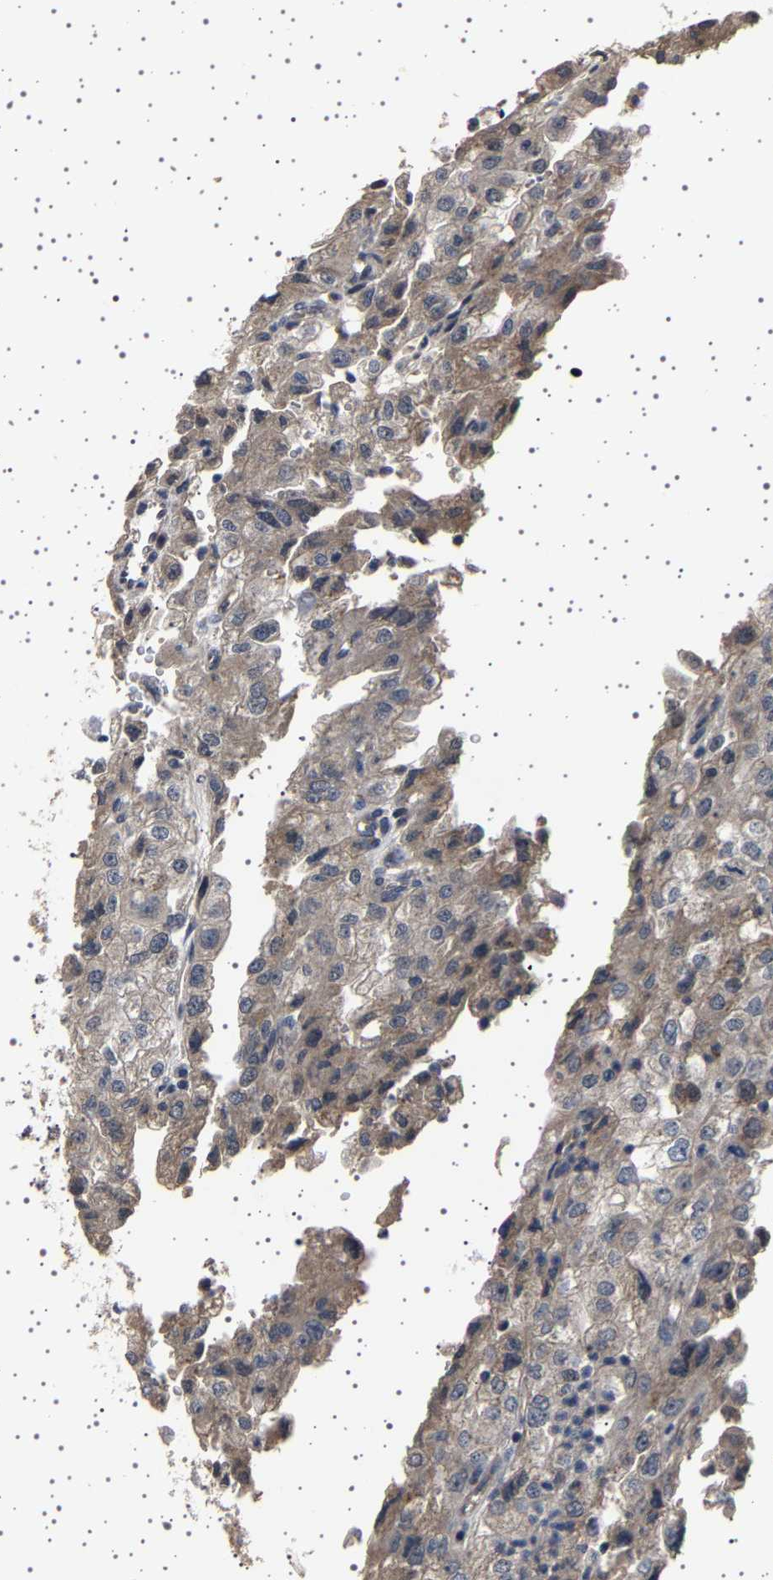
{"staining": {"intensity": "weak", "quantity": "<25%", "location": "cytoplasmic/membranous"}, "tissue": "renal cancer", "cell_type": "Tumor cells", "image_type": "cancer", "snomed": [{"axis": "morphology", "description": "Adenocarcinoma, NOS"}, {"axis": "topography", "description": "Kidney"}], "caption": "IHC of human renal cancer shows no expression in tumor cells.", "gene": "NCKAP1", "patient": {"sex": "female", "age": 54}}